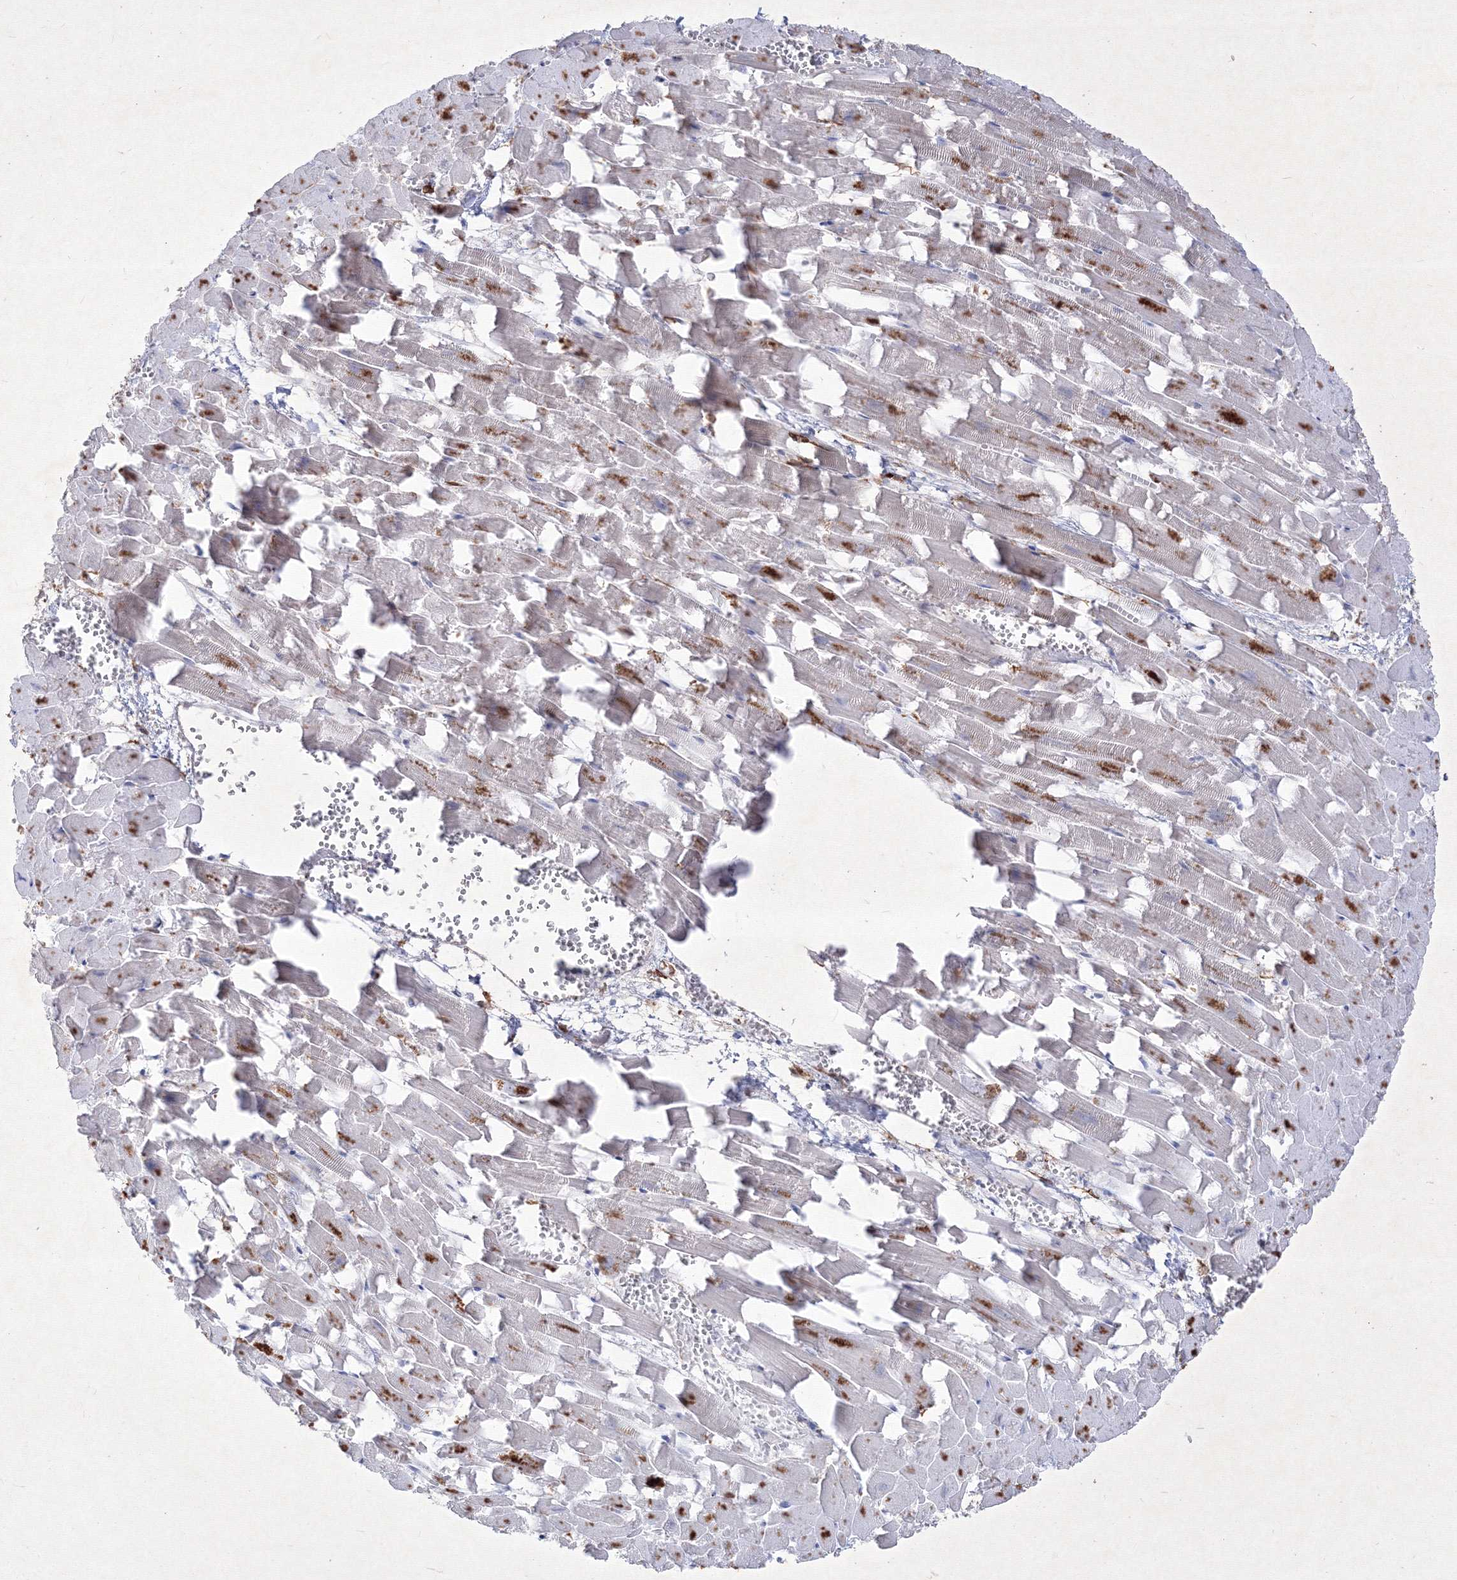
{"staining": {"intensity": "strong", "quantity": "<25%", "location": "cytoplasmic/membranous"}, "tissue": "heart muscle", "cell_type": "Cardiomyocytes", "image_type": "normal", "snomed": [{"axis": "morphology", "description": "Normal tissue, NOS"}, {"axis": "topography", "description": "Heart"}], "caption": "Immunohistochemical staining of benign heart muscle exhibits <25% levels of strong cytoplasmic/membranous protein expression in approximately <25% of cardiomyocytes. (DAB (3,3'-diaminobenzidine) = brown stain, brightfield microscopy at high magnification).", "gene": "TMEM139", "patient": {"sex": "female", "age": 64}}